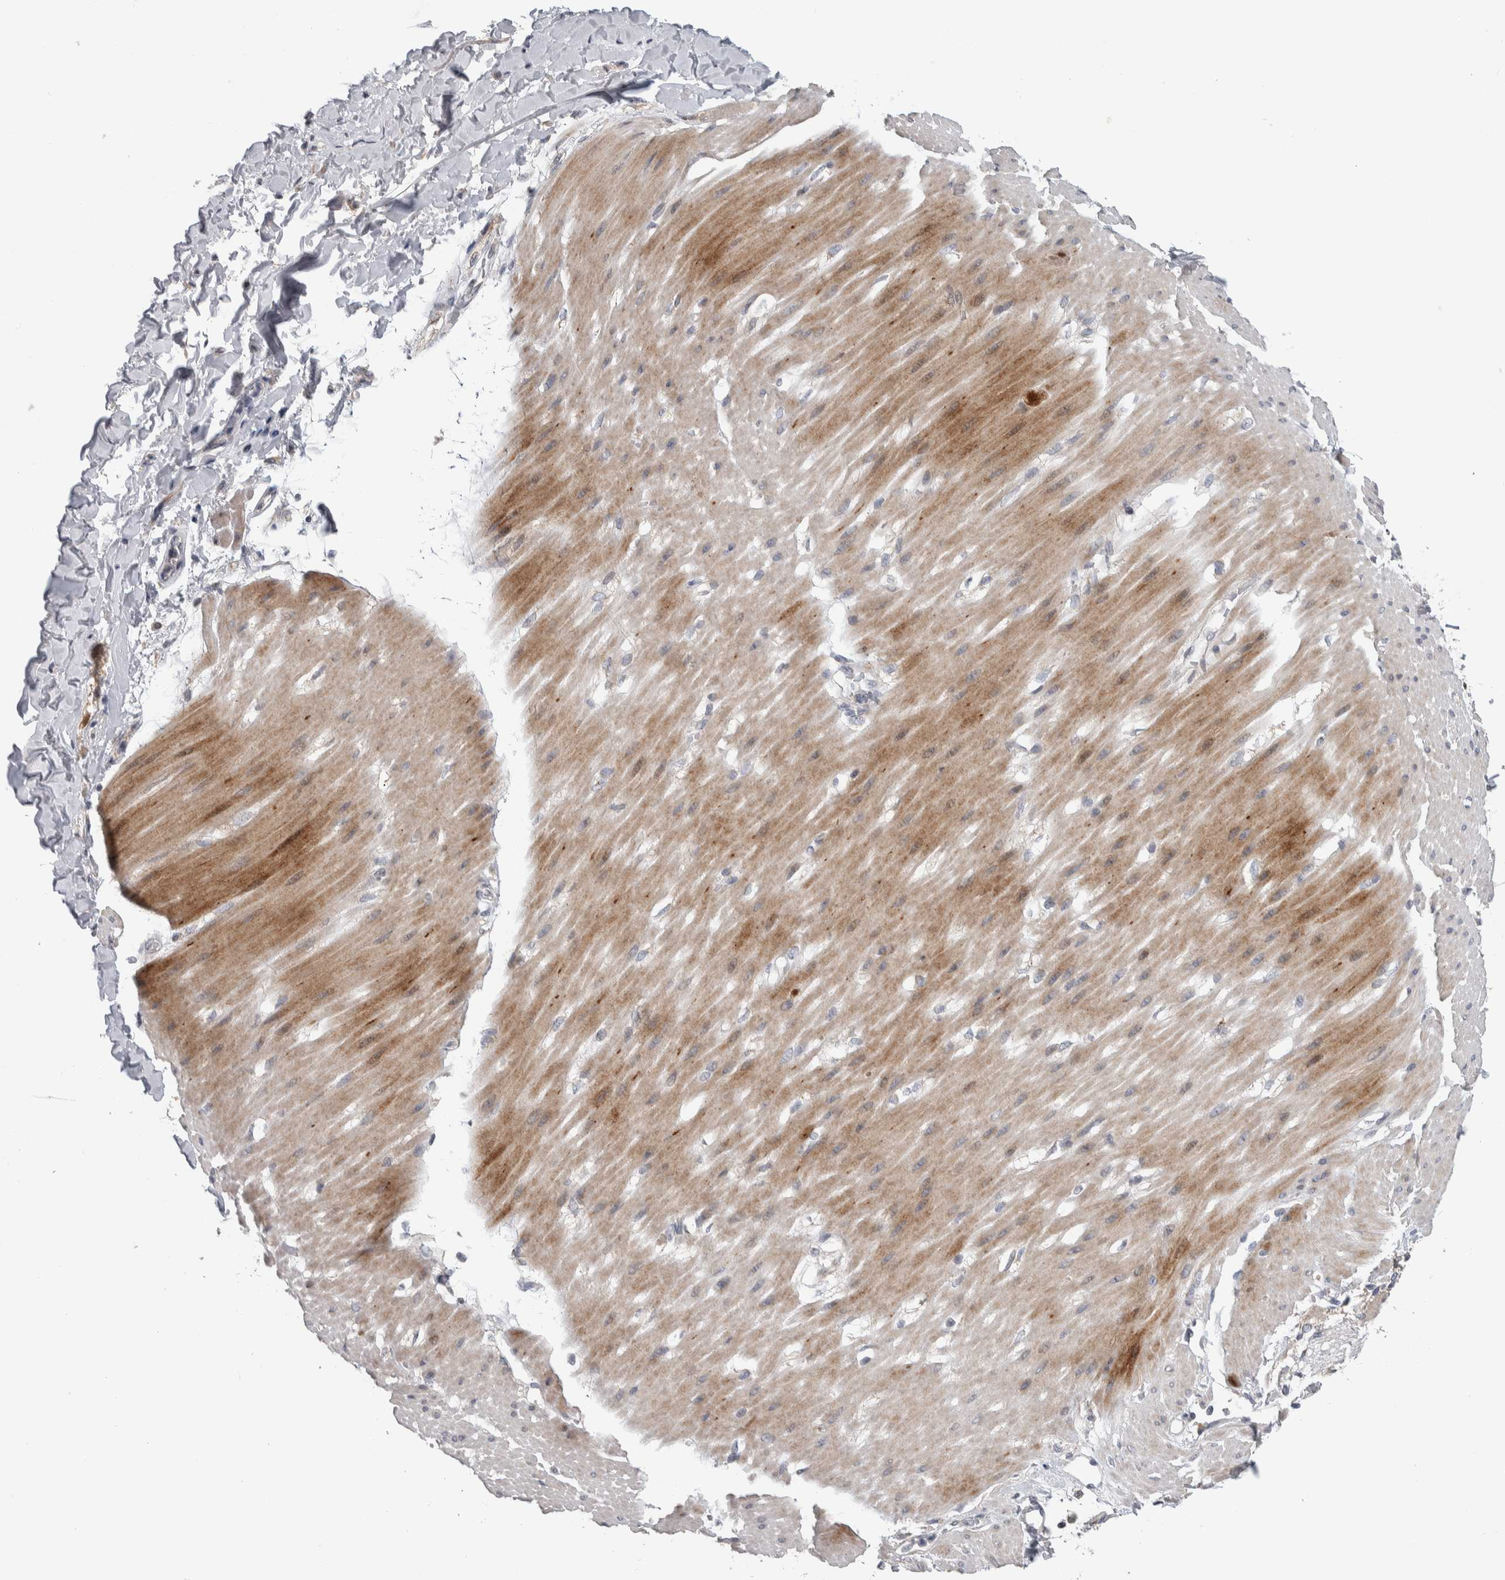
{"staining": {"intensity": "negative", "quantity": "none", "location": "none"}, "tissue": "adipose tissue", "cell_type": "Adipocytes", "image_type": "normal", "snomed": [{"axis": "morphology", "description": "Normal tissue, NOS"}, {"axis": "morphology", "description": "Adenocarcinoma, NOS"}, {"axis": "topography", "description": "Duodenum"}, {"axis": "topography", "description": "Peripheral nerve tissue"}], "caption": "This is a photomicrograph of immunohistochemistry staining of benign adipose tissue, which shows no staining in adipocytes.", "gene": "FAM83G", "patient": {"sex": "female", "age": 60}}